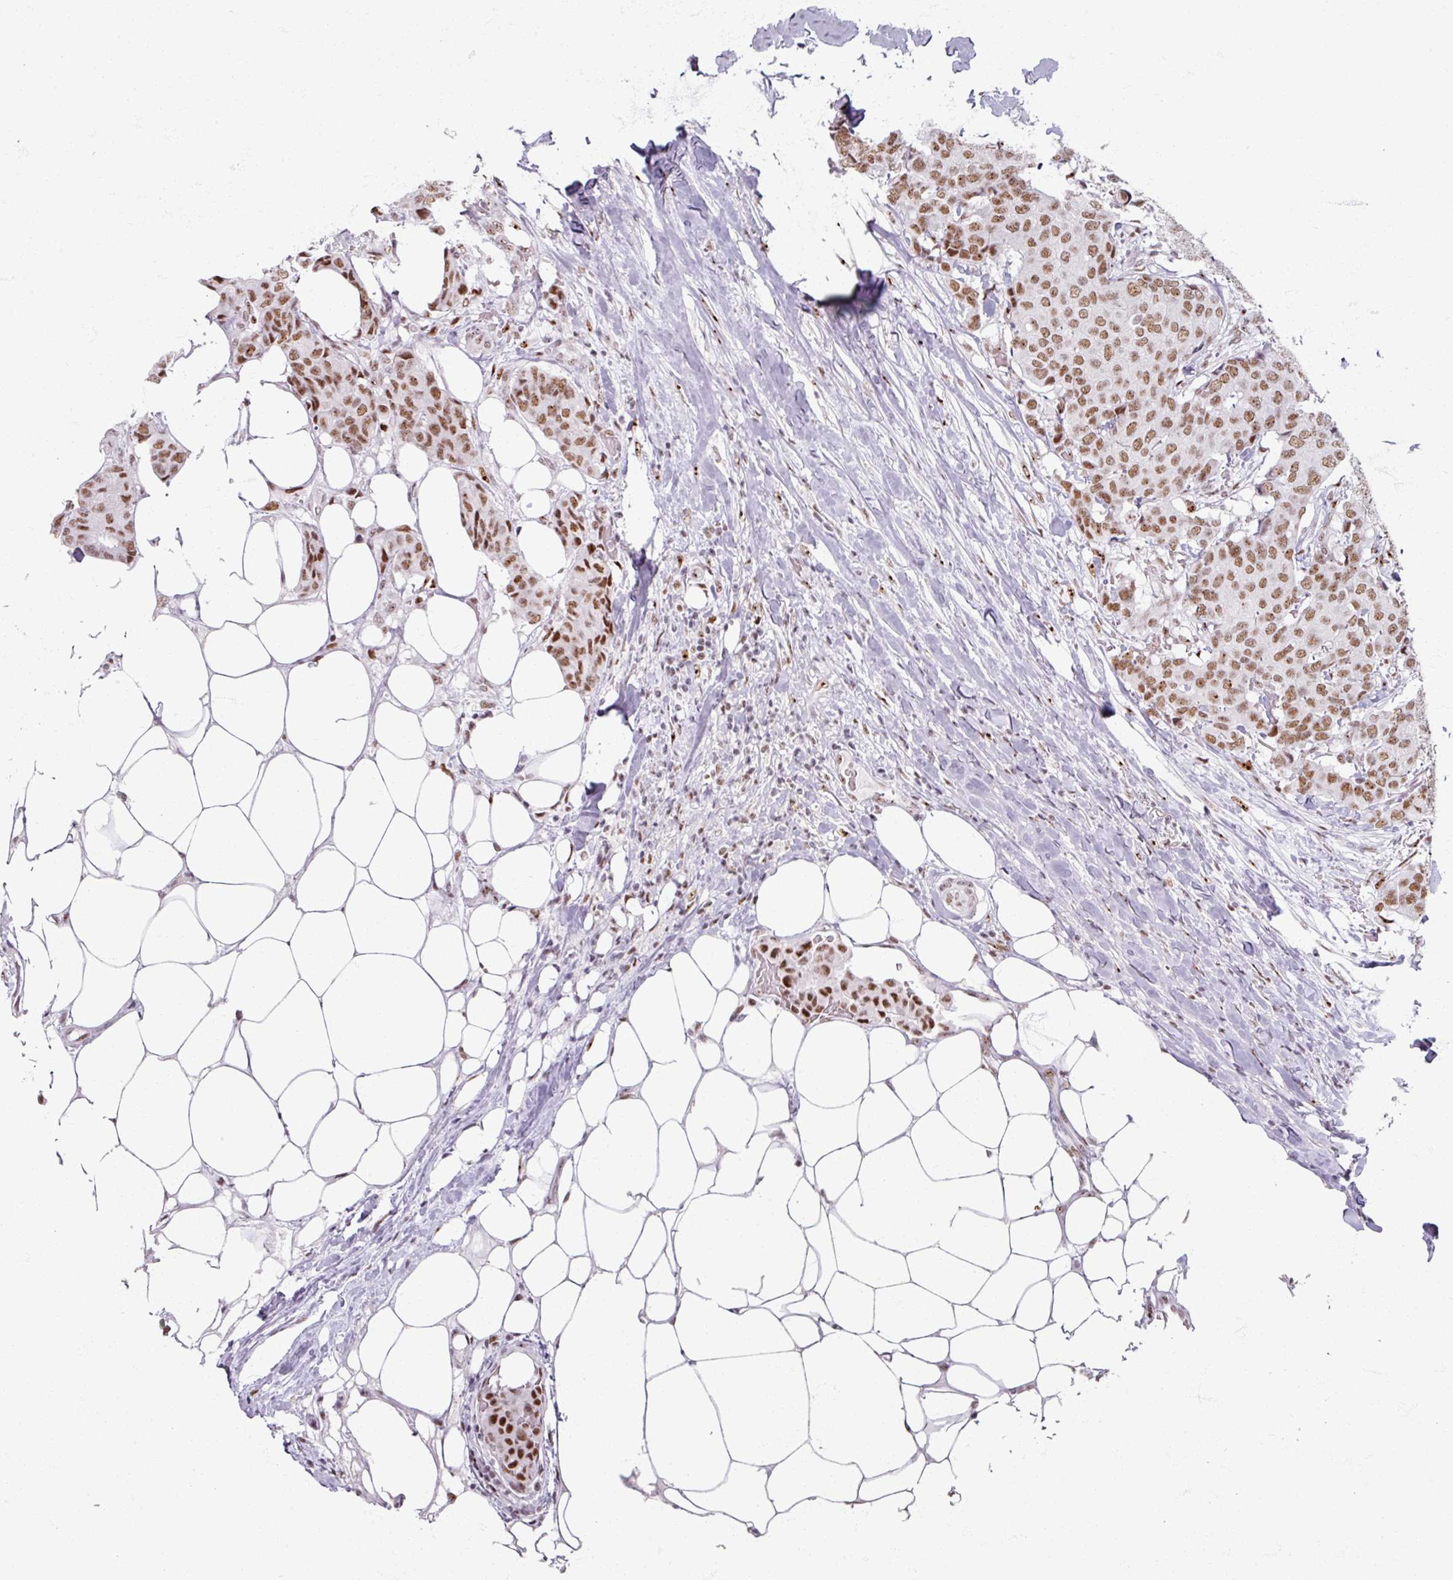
{"staining": {"intensity": "moderate", "quantity": ">75%", "location": "nuclear"}, "tissue": "breast cancer", "cell_type": "Tumor cells", "image_type": "cancer", "snomed": [{"axis": "morphology", "description": "Duct carcinoma"}, {"axis": "topography", "description": "Breast"}], "caption": "Breast cancer stained with DAB (3,3'-diaminobenzidine) immunohistochemistry (IHC) reveals medium levels of moderate nuclear positivity in approximately >75% of tumor cells.", "gene": "ADAR", "patient": {"sex": "female", "age": 75}}